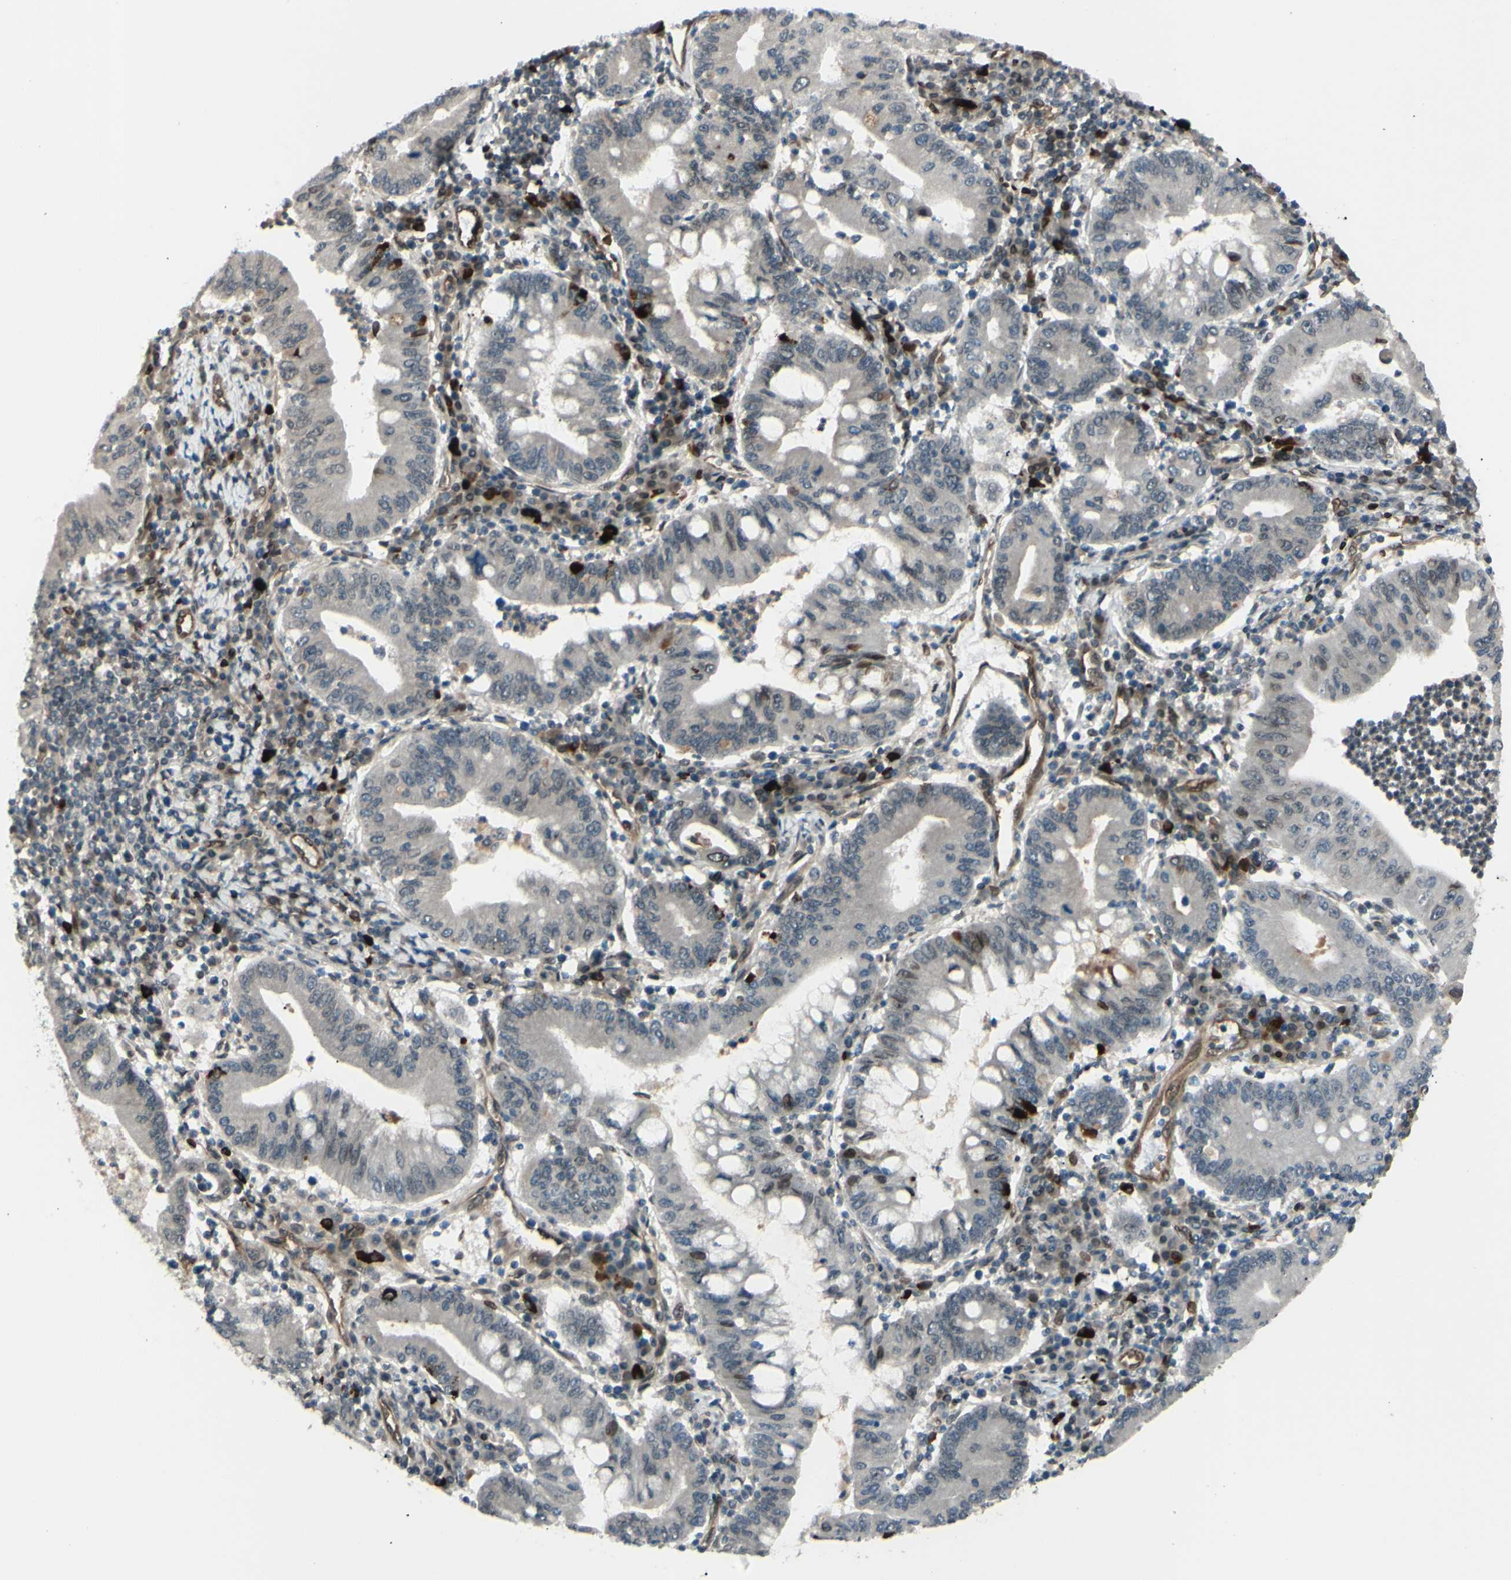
{"staining": {"intensity": "weak", "quantity": "<25%", "location": "cytoplasmic/membranous,nuclear"}, "tissue": "stomach cancer", "cell_type": "Tumor cells", "image_type": "cancer", "snomed": [{"axis": "morphology", "description": "Normal tissue, NOS"}, {"axis": "morphology", "description": "Adenocarcinoma, NOS"}, {"axis": "topography", "description": "Esophagus"}, {"axis": "topography", "description": "Stomach, upper"}, {"axis": "topography", "description": "Peripheral nerve tissue"}], "caption": "An IHC image of adenocarcinoma (stomach) is shown. There is no staining in tumor cells of adenocarcinoma (stomach). Brightfield microscopy of IHC stained with DAB (3,3'-diaminobenzidine) (brown) and hematoxylin (blue), captured at high magnification.", "gene": "MLF2", "patient": {"sex": "male", "age": 62}}